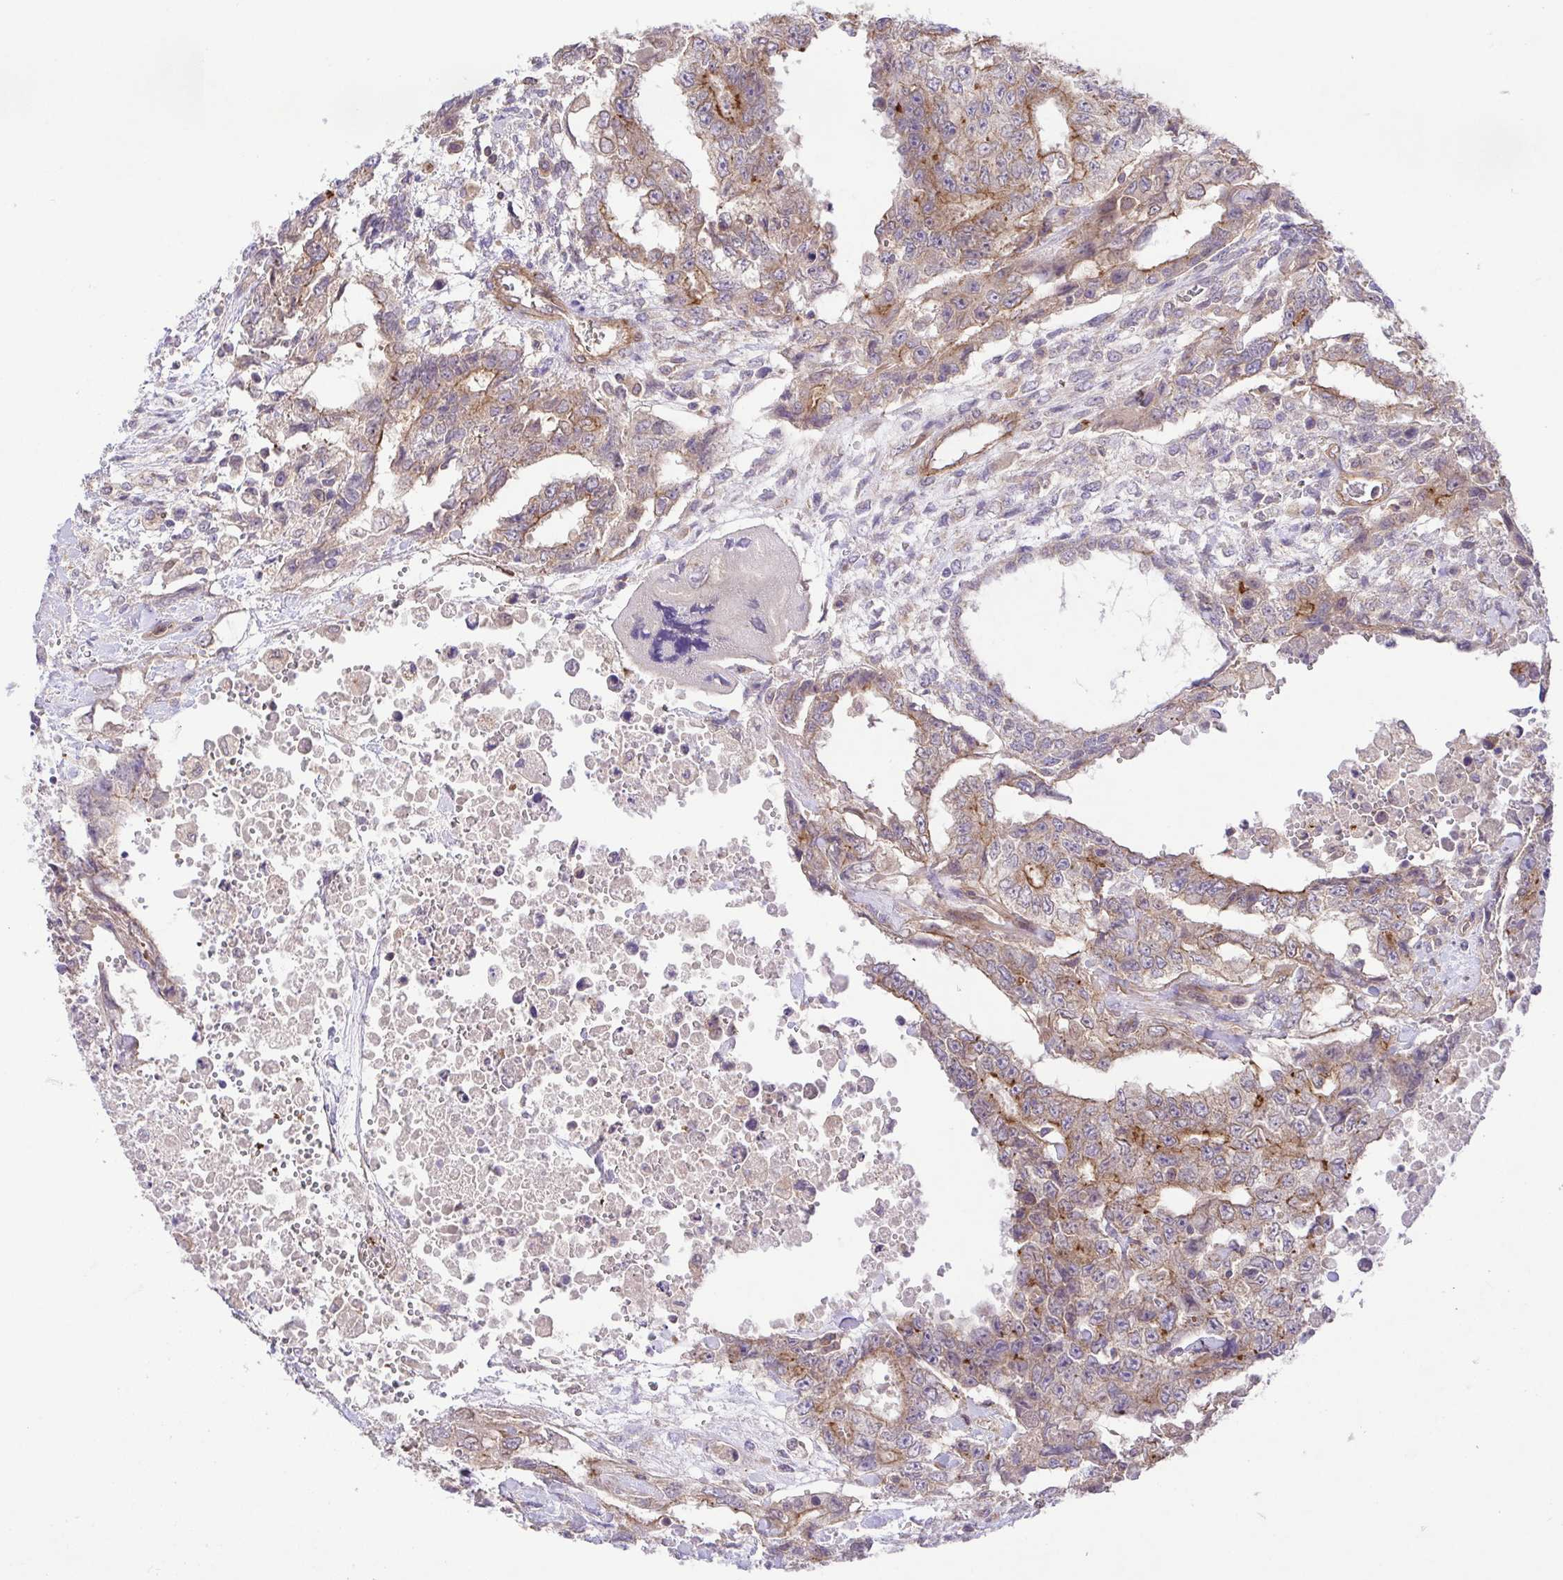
{"staining": {"intensity": "weak", "quantity": "25%-75%", "location": "cytoplasmic/membranous"}, "tissue": "testis cancer", "cell_type": "Tumor cells", "image_type": "cancer", "snomed": [{"axis": "morphology", "description": "Carcinoma, Embryonal, NOS"}, {"axis": "topography", "description": "Testis"}], "caption": "DAB (3,3'-diaminobenzidine) immunohistochemical staining of embryonal carcinoma (testis) displays weak cytoplasmic/membranous protein positivity in approximately 25%-75% of tumor cells. The staining was performed using DAB to visualize the protein expression in brown, while the nuclei were stained in blue with hematoxylin (Magnification: 20x).", "gene": "IDE", "patient": {"sex": "male", "age": 24}}